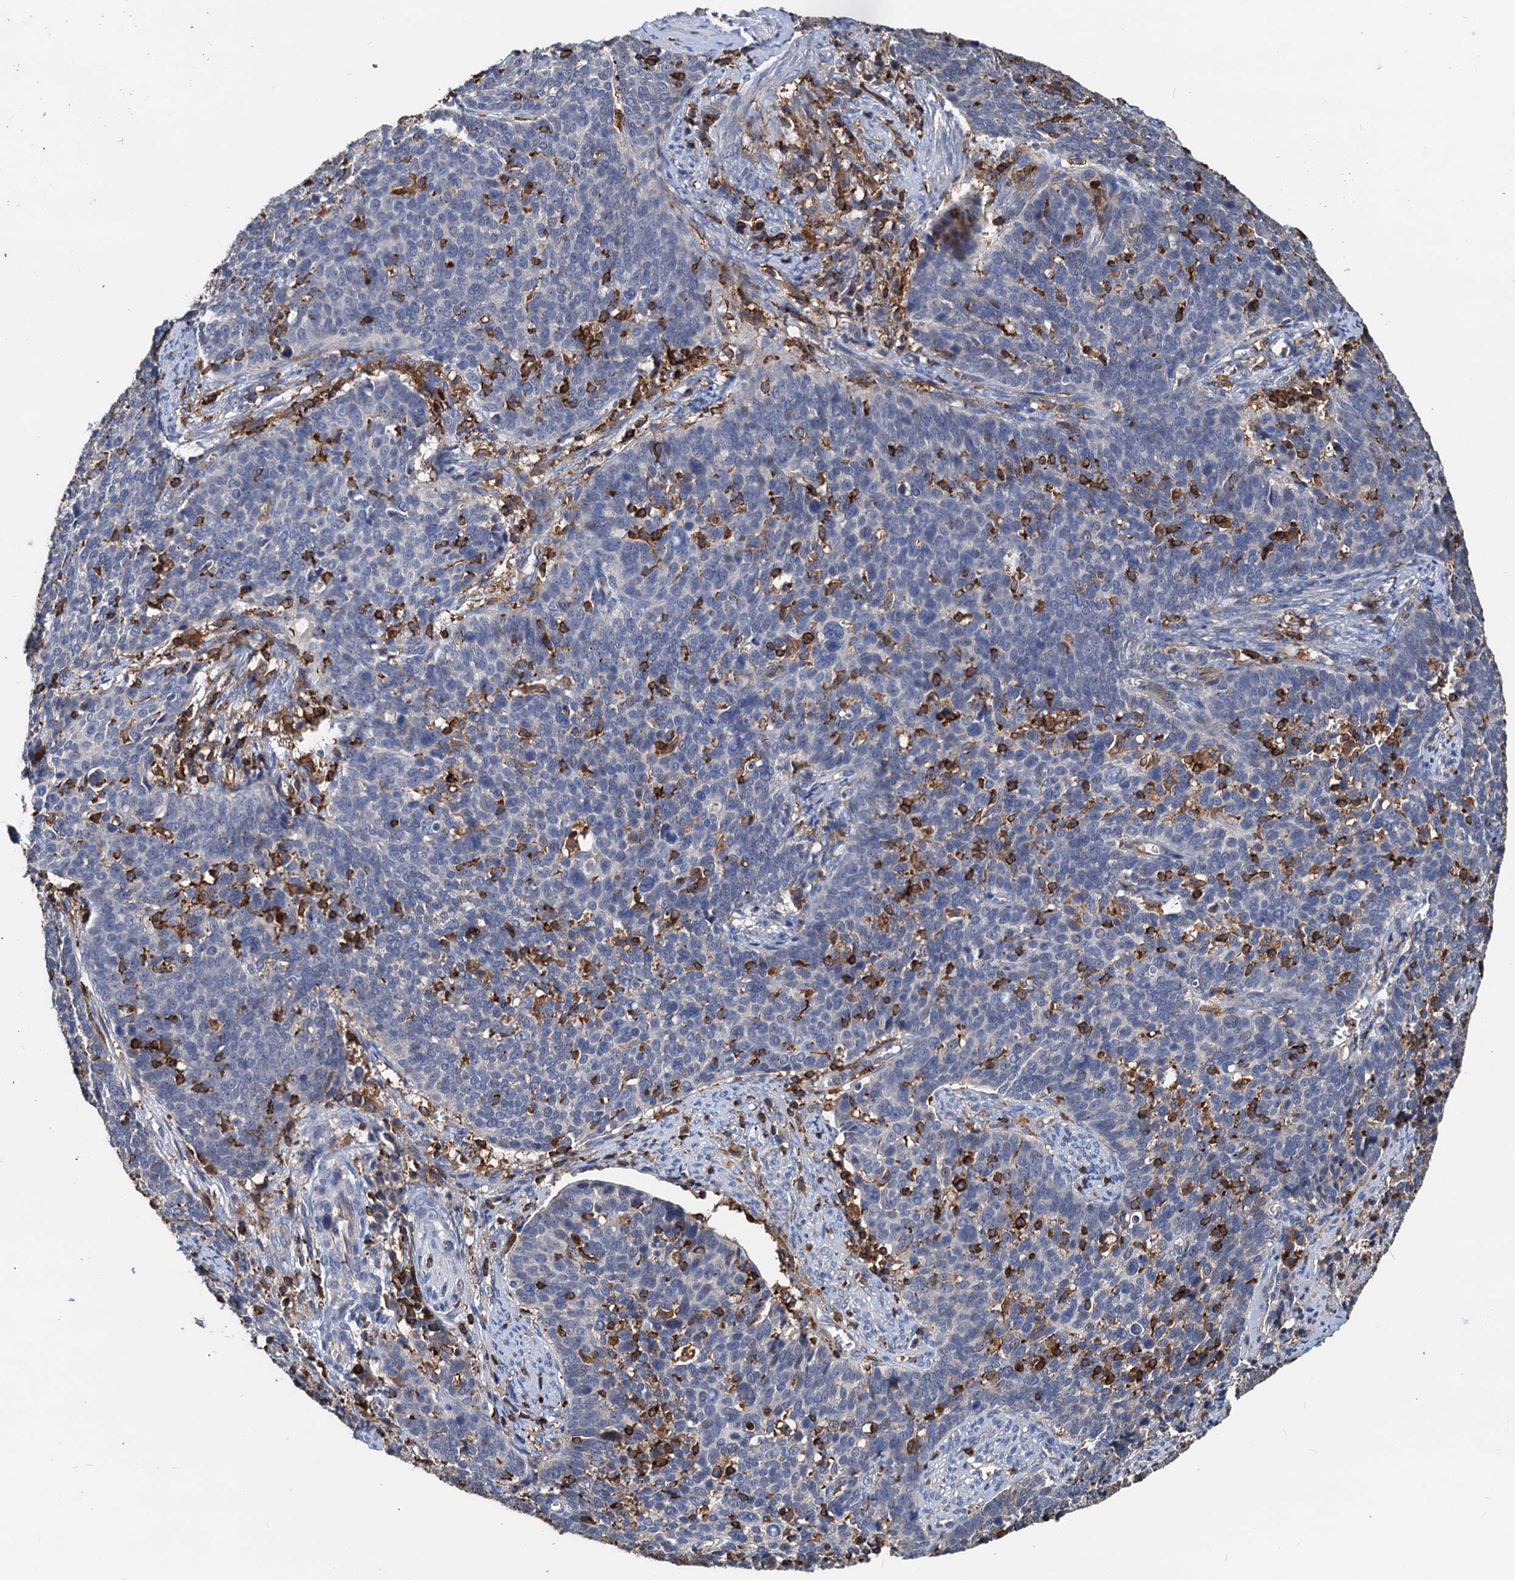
{"staining": {"intensity": "negative", "quantity": "none", "location": "none"}, "tissue": "cervical cancer", "cell_type": "Tumor cells", "image_type": "cancer", "snomed": [{"axis": "morphology", "description": "Squamous cell carcinoma, NOS"}, {"axis": "topography", "description": "Cervix"}], "caption": "Tumor cells show no significant staining in cervical cancer.", "gene": "LCP2", "patient": {"sex": "female", "age": 39}}